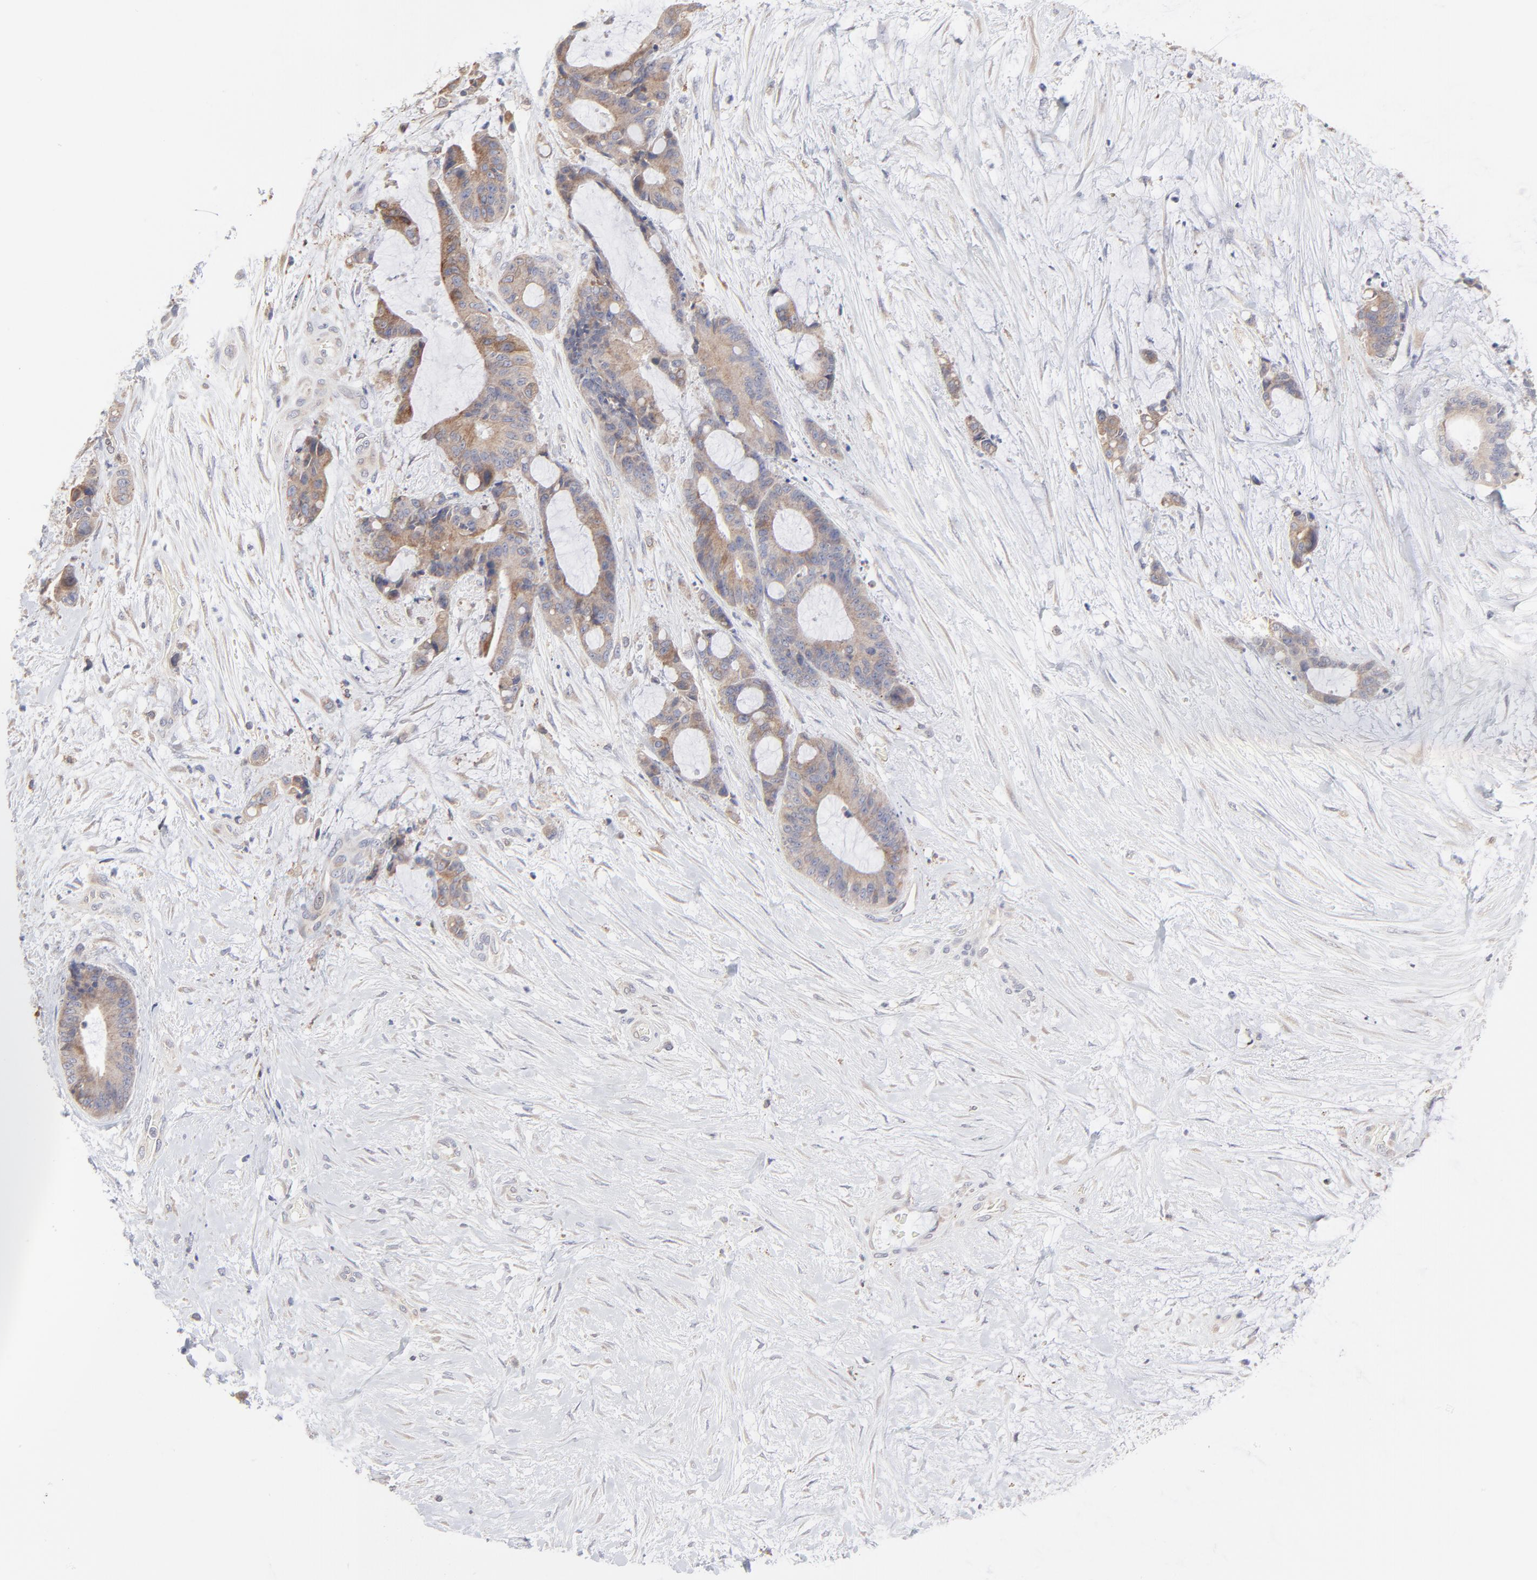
{"staining": {"intensity": "weak", "quantity": ">75%", "location": "cytoplasmic/membranous"}, "tissue": "liver cancer", "cell_type": "Tumor cells", "image_type": "cancer", "snomed": [{"axis": "morphology", "description": "Cholangiocarcinoma"}, {"axis": "topography", "description": "Liver"}], "caption": "DAB immunohistochemical staining of human liver cancer (cholangiocarcinoma) shows weak cytoplasmic/membranous protein expression in approximately >75% of tumor cells.", "gene": "TRIM22", "patient": {"sex": "female", "age": 73}}